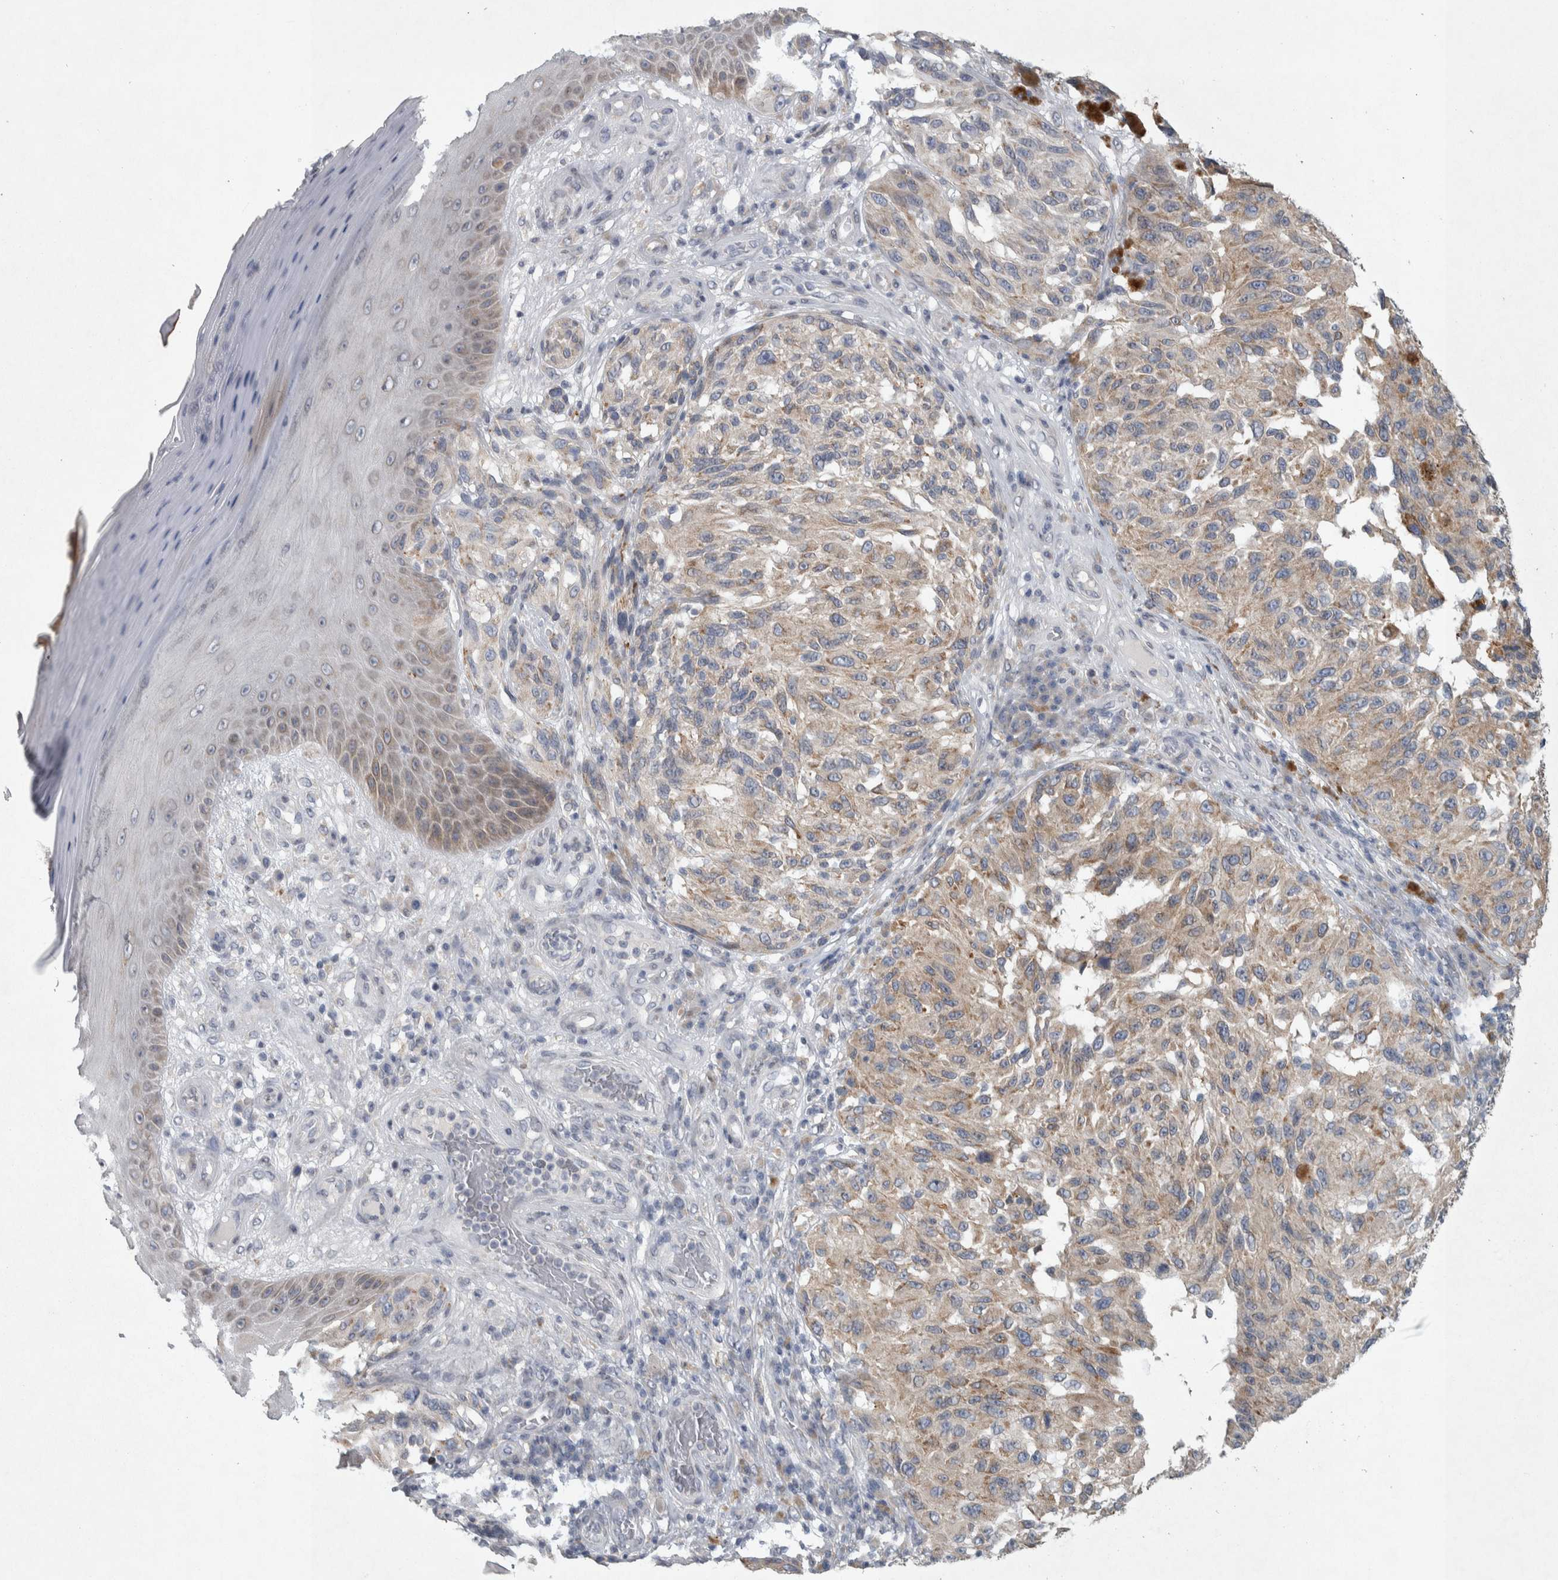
{"staining": {"intensity": "weak", "quantity": "25%-75%", "location": "cytoplasmic/membranous"}, "tissue": "melanoma", "cell_type": "Tumor cells", "image_type": "cancer", "snomed": [{"axis": "morphology", "description": "Malignant melanoma, NOS"}, {"axis": "topography", "description": "Skin"}], "caption": "Immunohistochemistry (IHC) (DAB (3,3'-diaminobenzidine)) staining of melanoma reveals weak cytoplasmic/membranous protein positivity in about 25%-75% of tumor cells.", "gene": "SIGMAR1", "patient": {"sex": "female", "age": 73}}